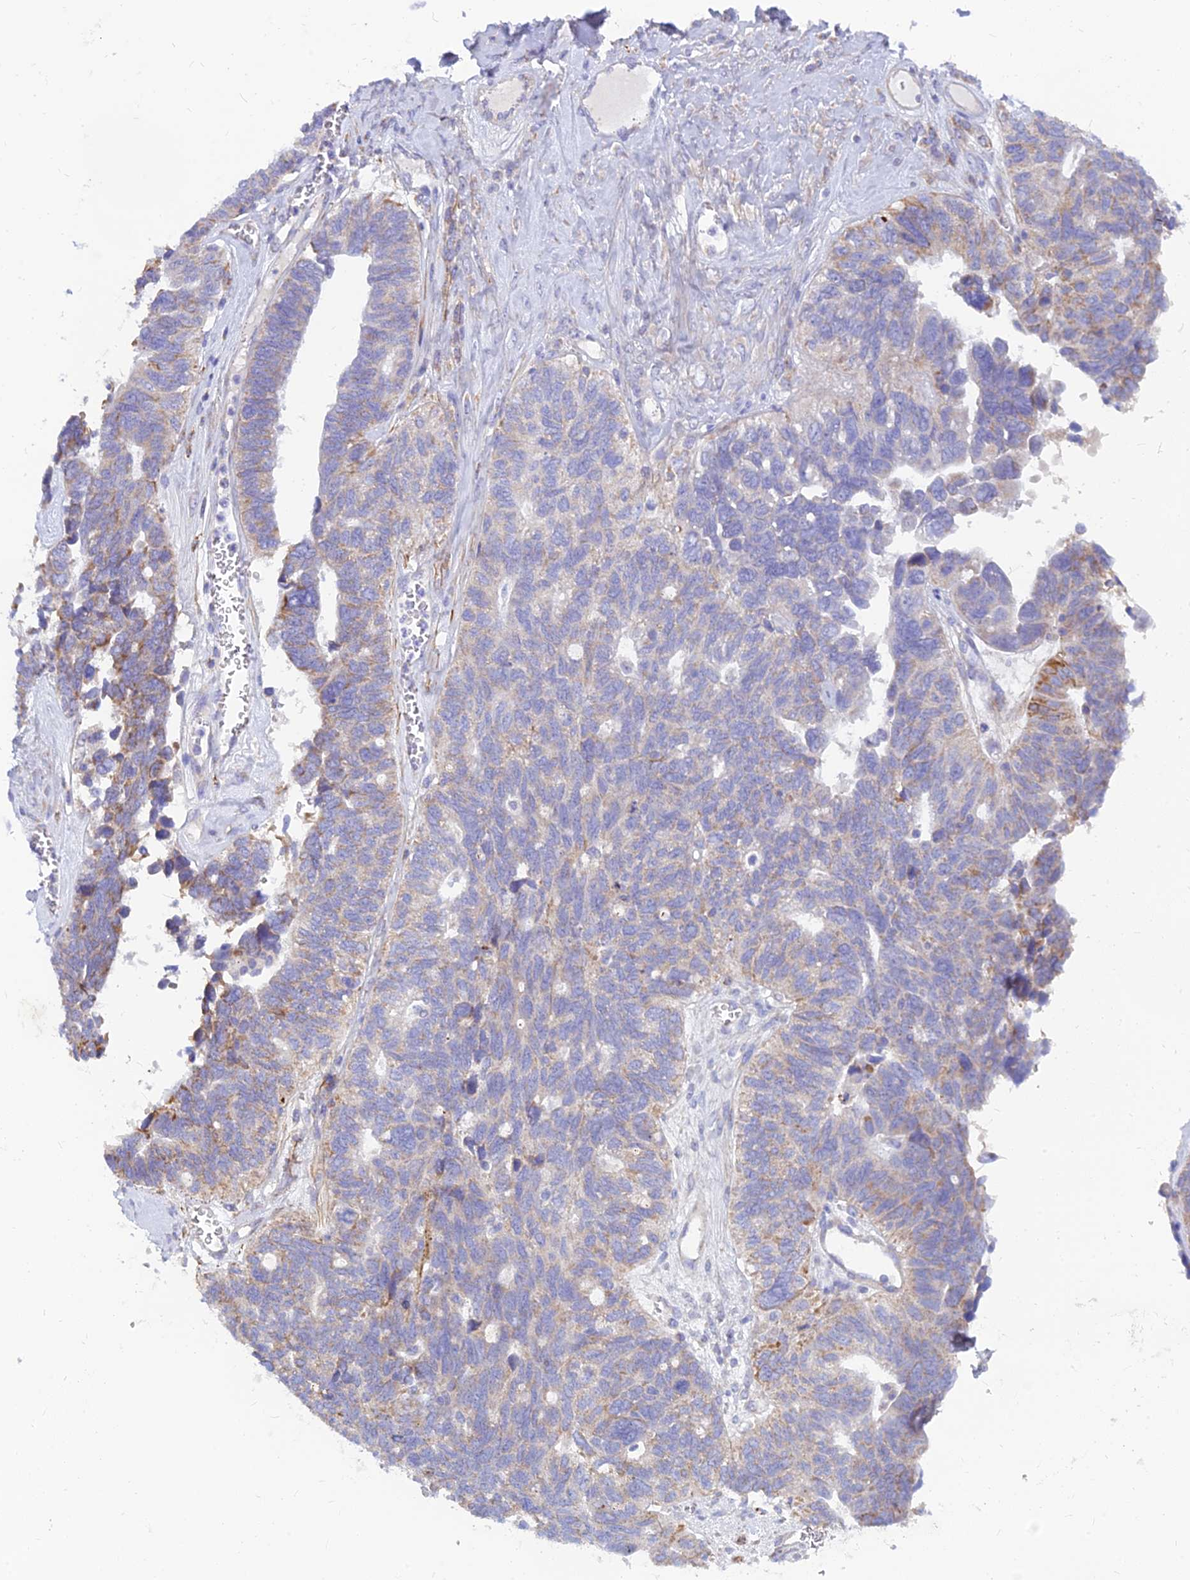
{"staining": {"intensity": "moderate", "quantity": "<25%", "location": "cytoplasmic/membranous"}, "tissue": "ovarian cancer", "cell_type": "Tumor cells", "image_type": "cancer", "snomed": [{"axis": "morphology", "description": "Cystadenocarcinoma, serous, NOS"}, {"axis": "topography", "description": "Ovary"}], "caption": "IHC micrograph of neoplastic tissue: ovarian cancer (serous cystadenocarcinoma) stained using immunohistochemistry (IHC) displays low levels of moderate protein expression localized specifically in the cytoplasmic/membranous of tumor cells, appearing as a cytoplasmic/membranous brown color.", "gene": "TMEM30B", "patient": {"sex": "female", "age": 79}}